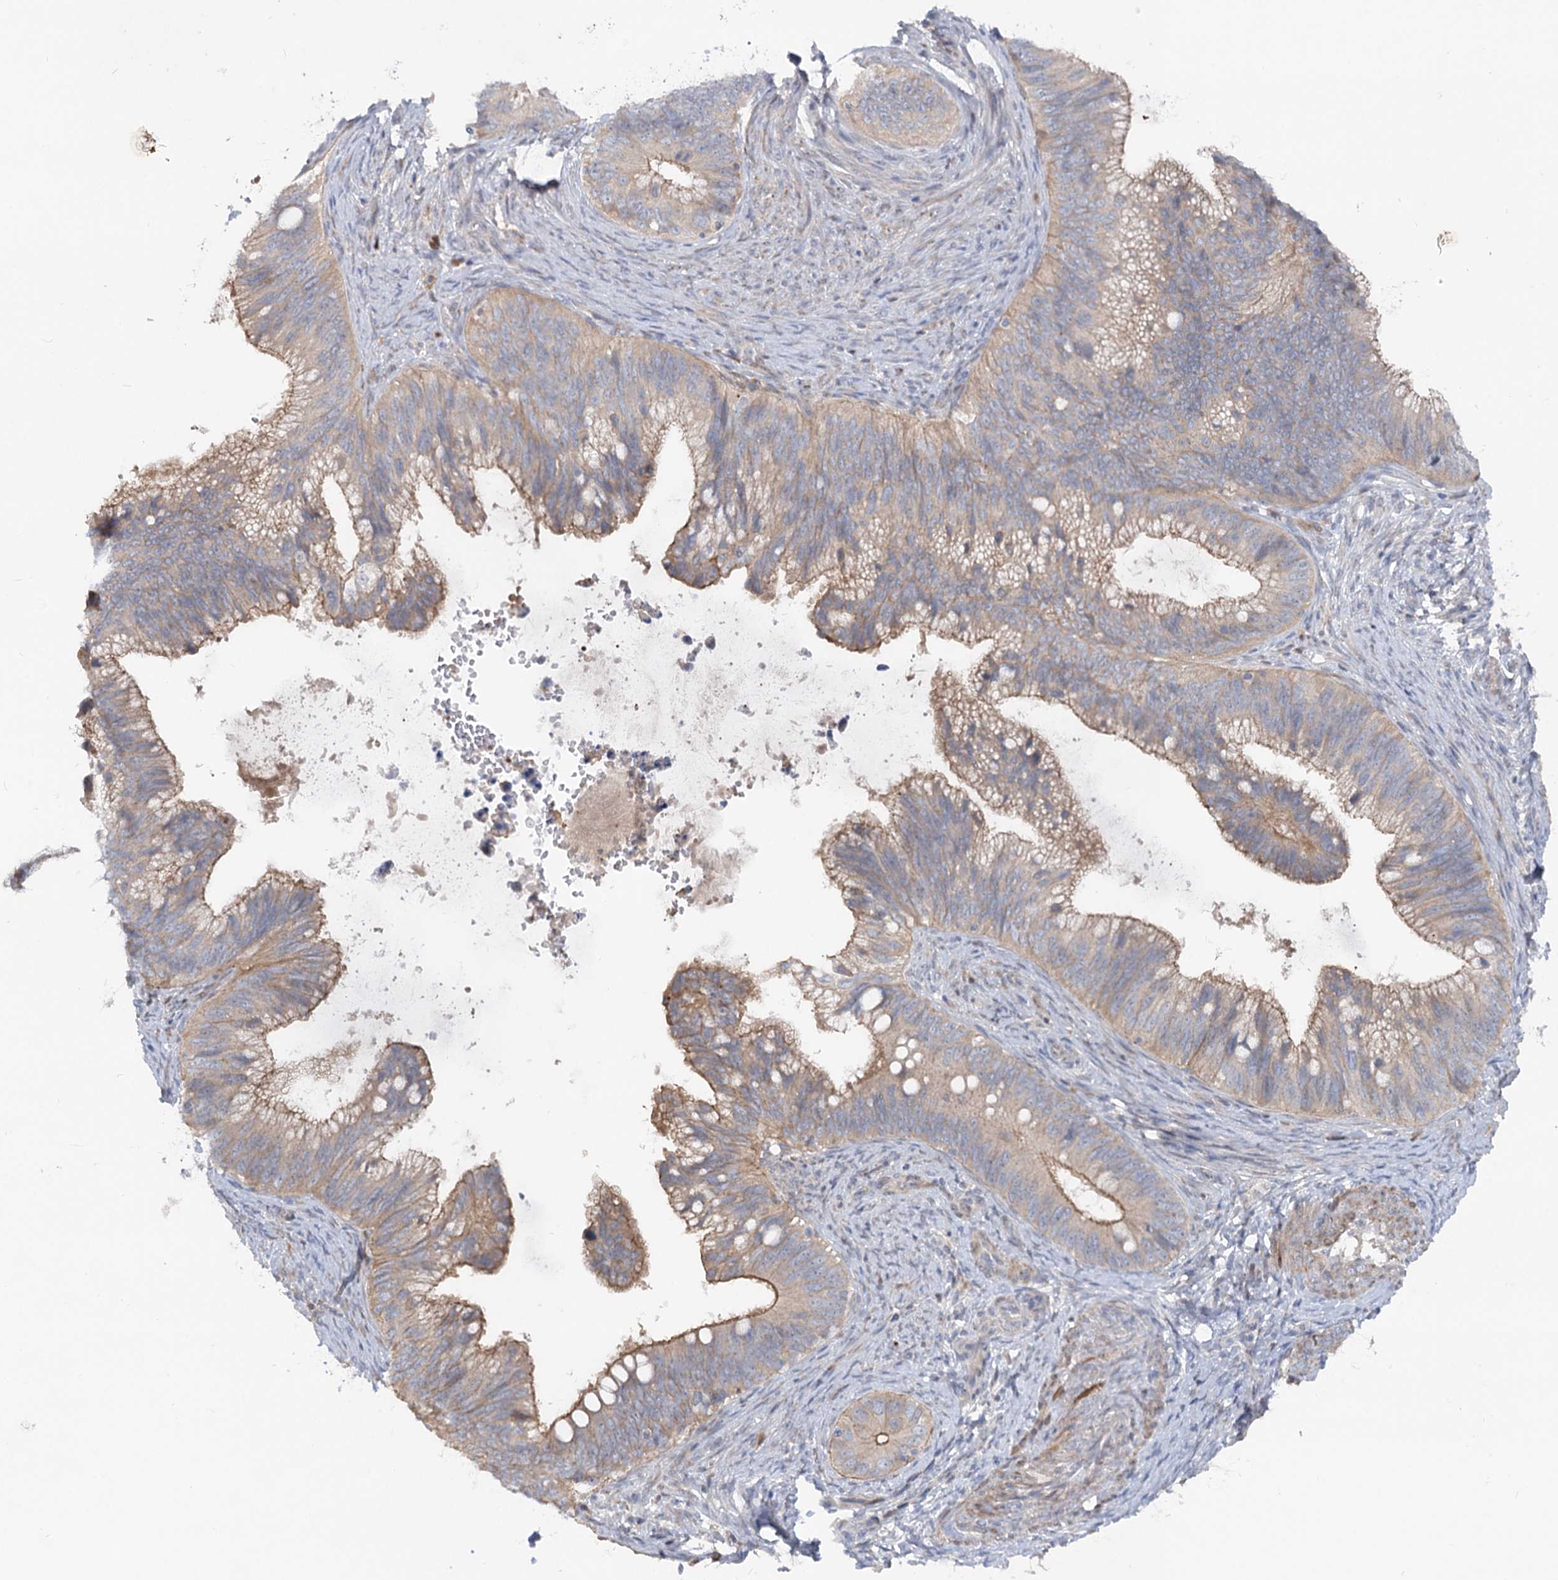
{"staining": {"intensity": "moderate", "quantity": ">75%", "location": "cytoplasmic/membranous"}, "tissue": "cervical cancer", "cell_type": "Tumor cells", "image_type": "cancer", "snomed": [{"axis": "morphology", "description": "Adenocarcinoma, NOS"}, {"axis": "topography", "description": "Cervix"}], "caption": "This is an image of immunohistochemistry staining of cervical cancer, which shows moderate staining in the cytoplasmic/membranous of tumor cells.", "gene": "FGF19", "patient": {"sex": "female", "age": 42}}